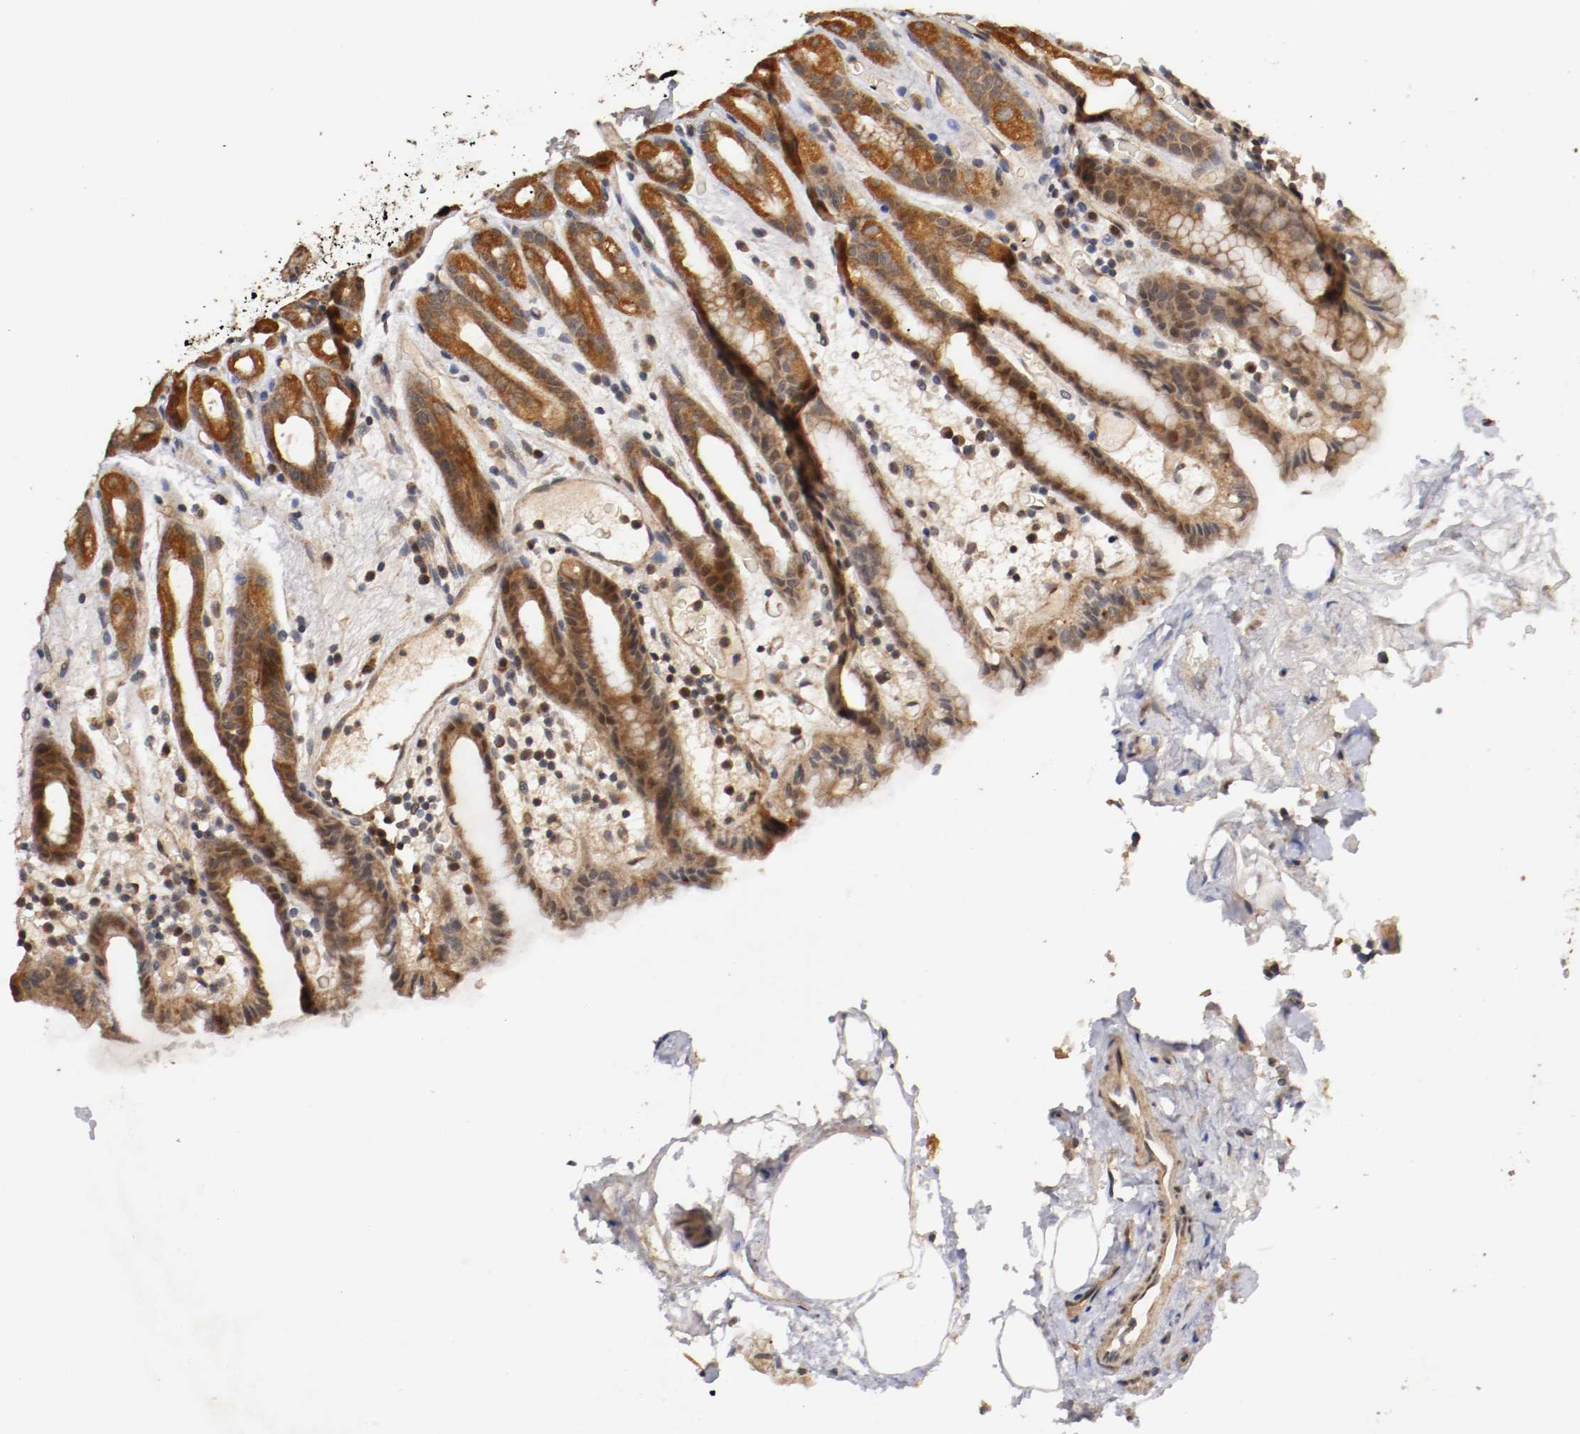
{"staining": {"intensity": "moderate", "quantity": ">75%", "location": "cytoplasmic/membranous"}, "tissue": "stomach", "cell_type": "Glandular cells", "image_type": "normal", "snomed": [{"axis": "morphology", "description": "Normal tissue, NOS"}, {"axis": "topography", "description": "Stomach, upper"}], "caption": "Moderate cytoplasmic/membranous protein staining is appreciated in about >75% of glandular cells in stomach.", "gene": "TNFRSF1B", "patient": {"sex": "male", "age": 68}}